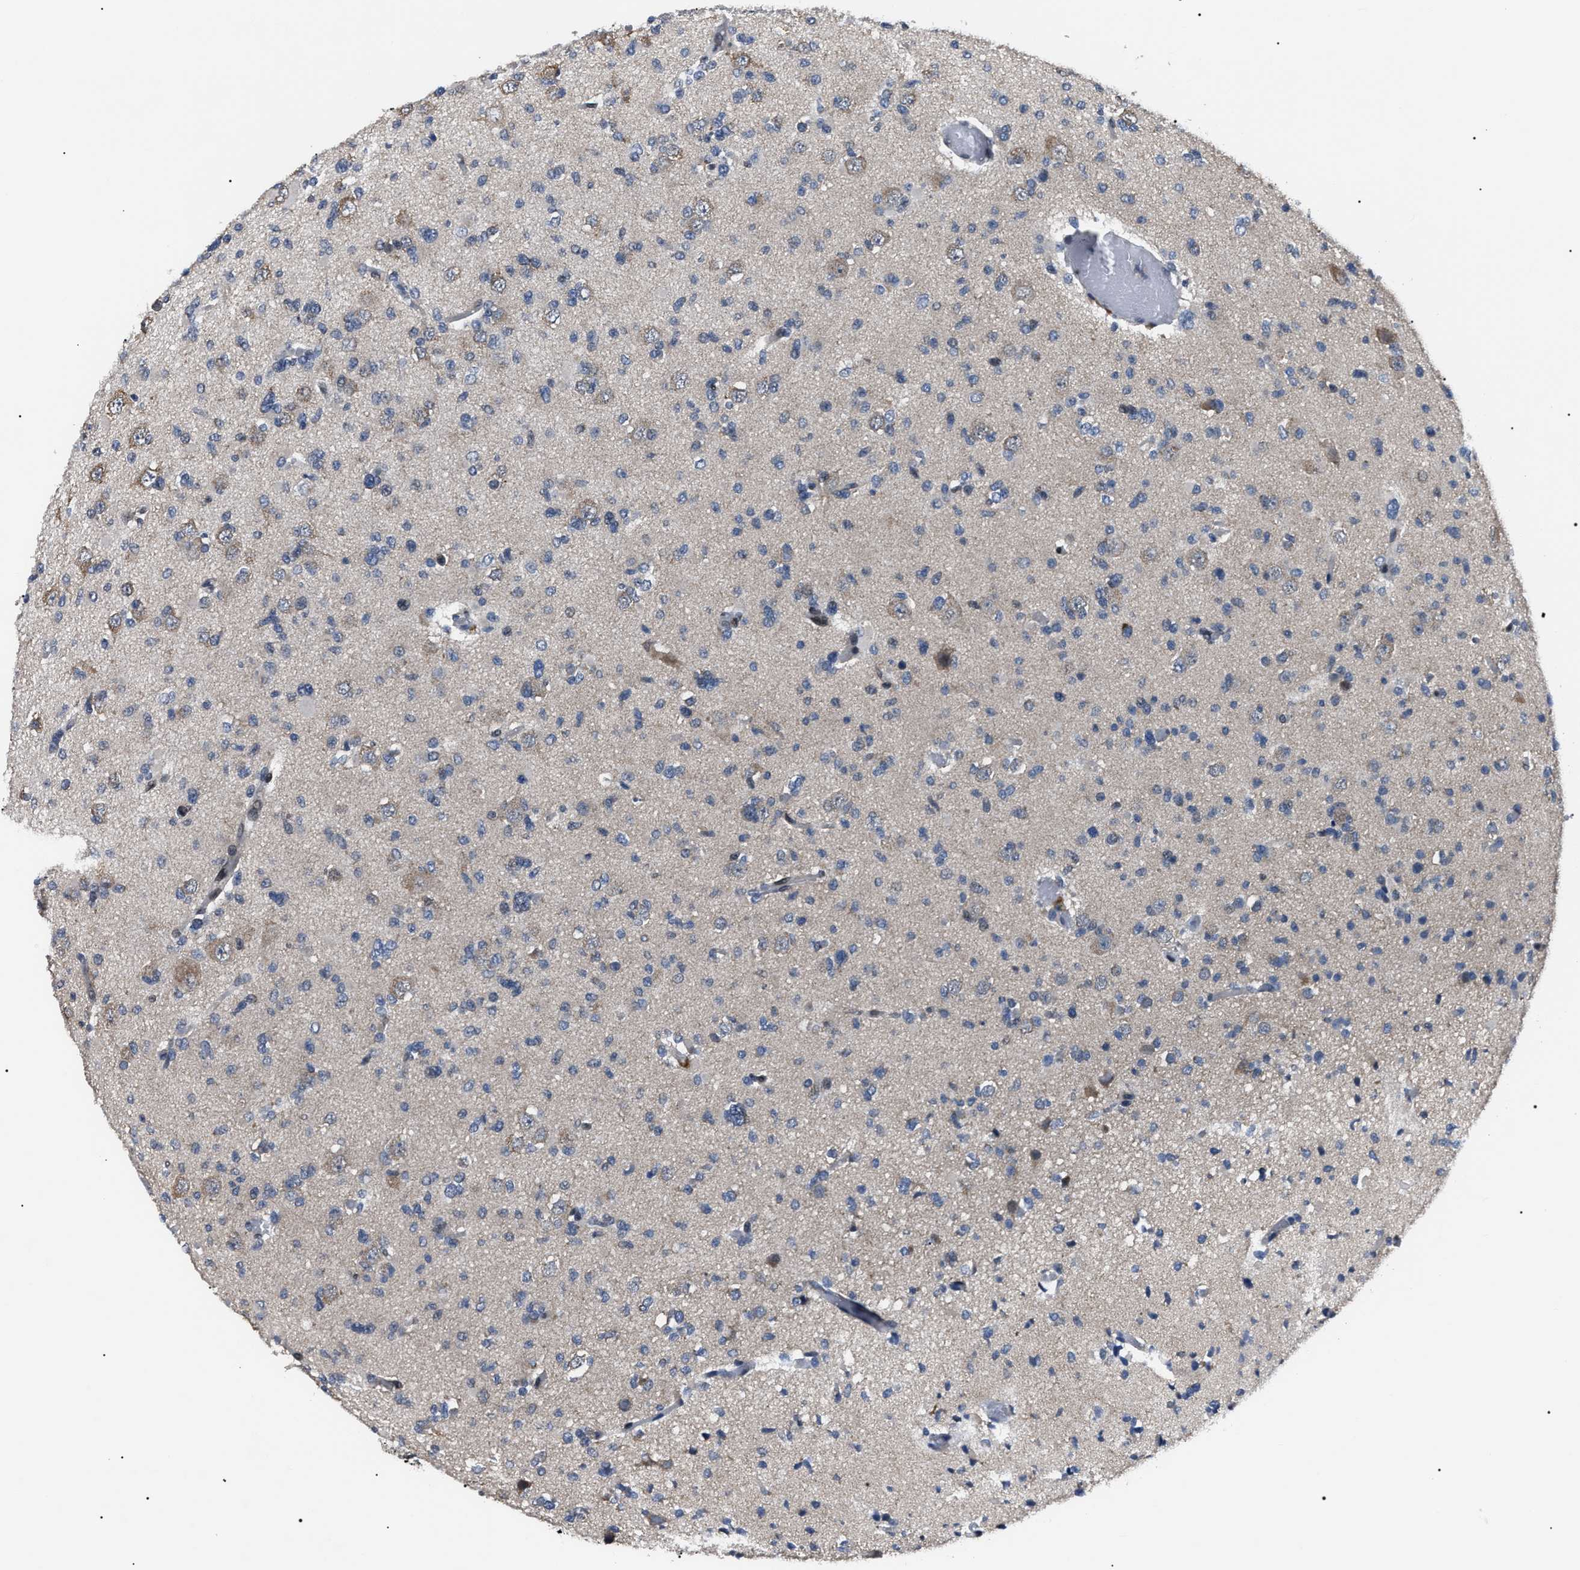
{"staining": {"intensity": "negative", "quantity": "none", "location": "none"}, "tissue": "glioma", "cell_type": "Tumor cells", "image_type": "cancer", "snomed": [{"axis": "morphology", "description": "Glioma, malignant, Low grade"}, {"axis": "topography", "description": "Brain"}], "caption": "An IHC micrograph of malignant glioma (low-grade) is shown. There is no staining in tumor cells of malignant glioma (low-grade).", "gene": "LRRC14", "patient": {"sex": "female", "age": 22}}